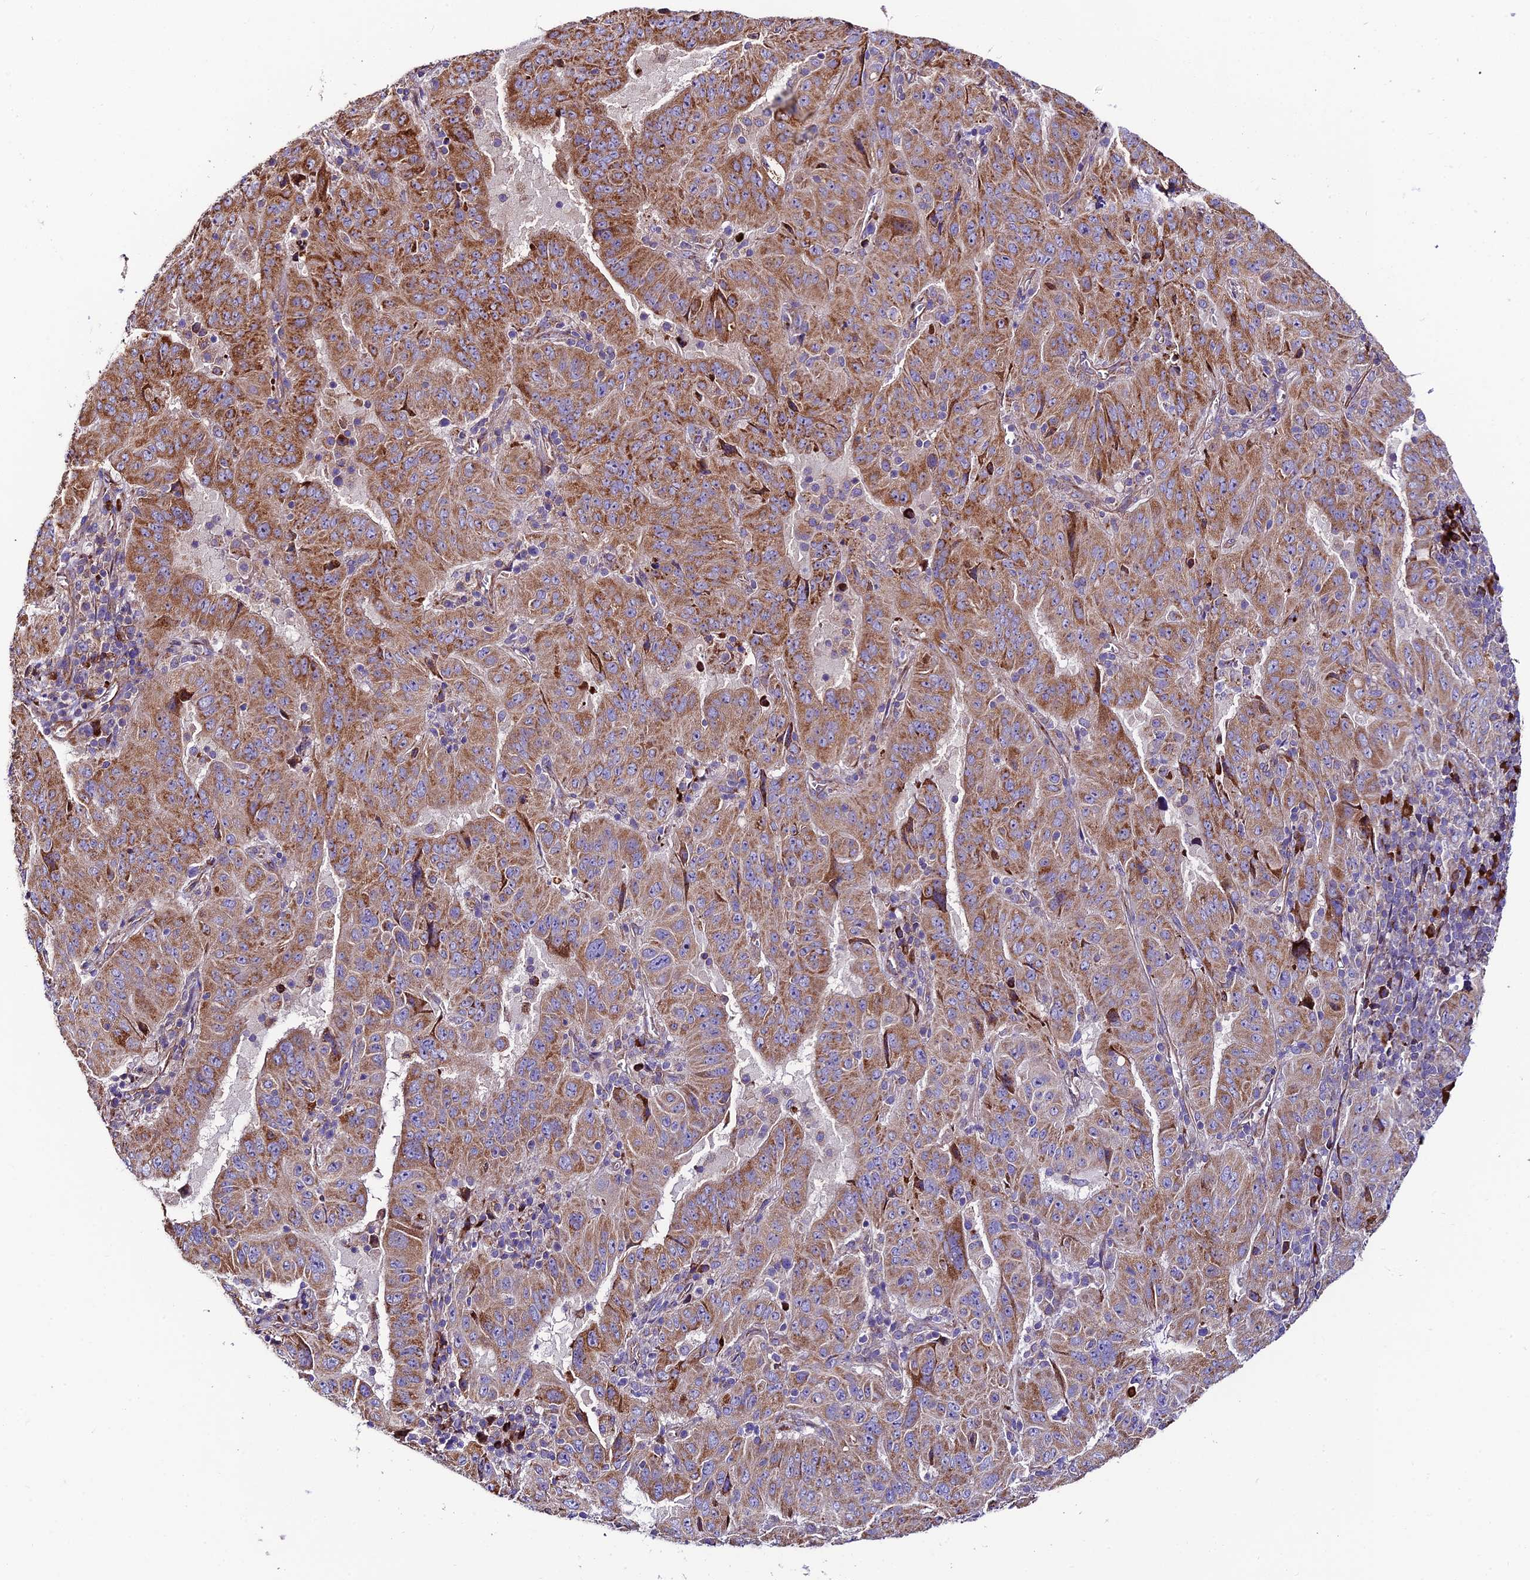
{"staining": {"intensity": "moderate", "quantity": ">75%", "location": "cytoplasmic/membranous"}, "tissue": "pancreatic cancer", "cell_type": "Tumor cells", "image_type": "cancer", "snomed": [{"axis": "morphology", "description": "Adenocarcinoma, NOS"}, {"axis": "topography", "description": "Pancreas"}], "caption": "Immunohistochemistry (DAB (3,3'-diaminobenzidine)) staining of pancreatic cancer (adenocarcinoma) shows moderate cytoplasmic/membranous protein positivity in approximately >75% of tumor cells.", "gene": "VPS13C", "patient": {"sex": "male", "age": 63}}